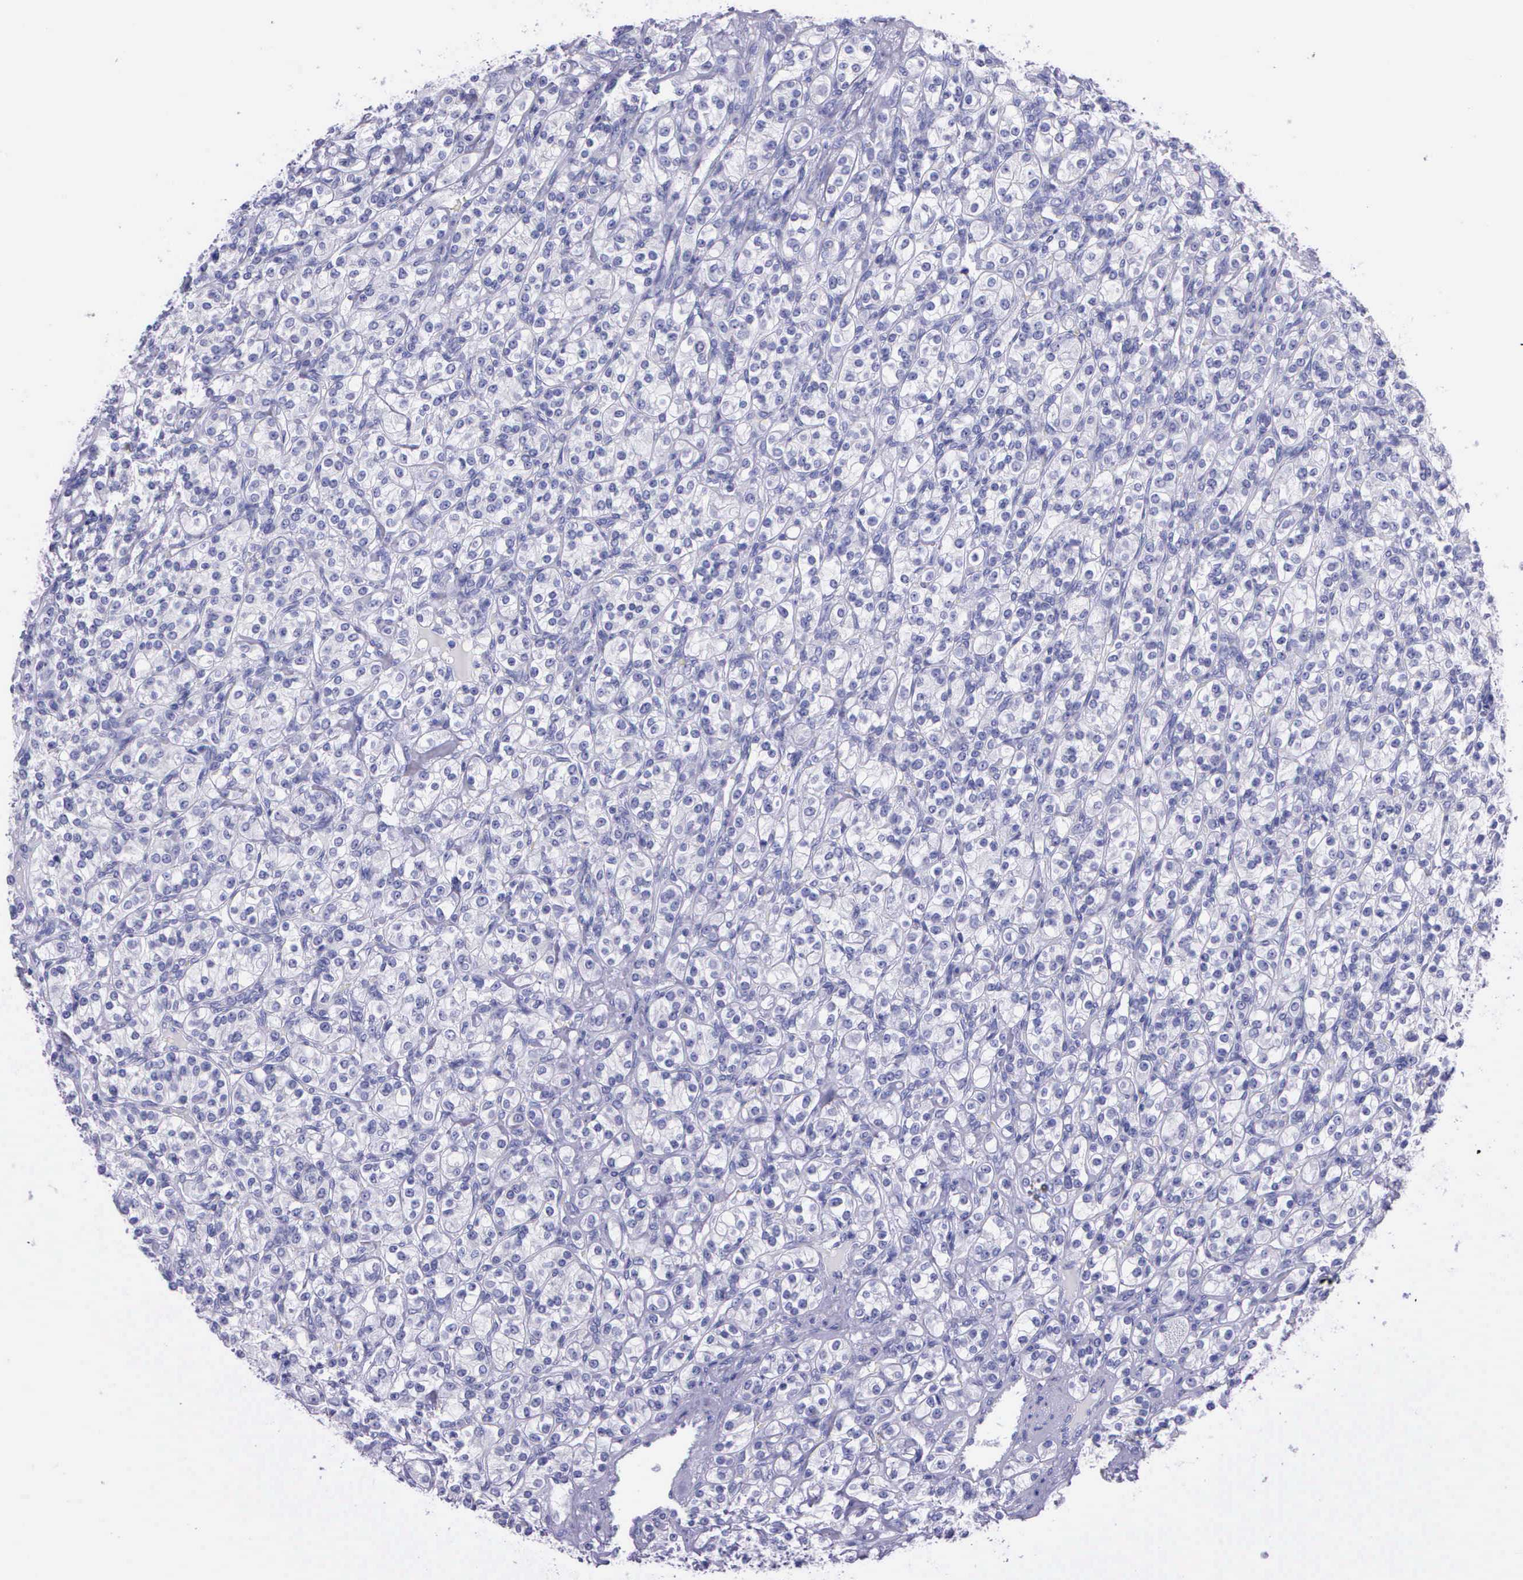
{"staining": {"intensity": "negative", "quantity": "none", "location": "none"}, "tissue": "renal cancer", "cell_type": "Tumor cells", "image_type": "cancer", "snomed": [{"axis": "morphology", "description": "Adenocarcinoma, NOS"}, {"axis": "topography", "description": "Kidney"}], "caption": "This photomicrograph is of renal cancer (adenocarcinoma) stained with immunohistochemistry (IHC) to label a protein in brown with the nuclei are counter-stained blue. There is no expression in tumor cells. (DAB (3,3'-diaminobenzidine) IHC, high magnification).", "gene": "CCNB1", "patient": {"sex": "male", "age": 77}}